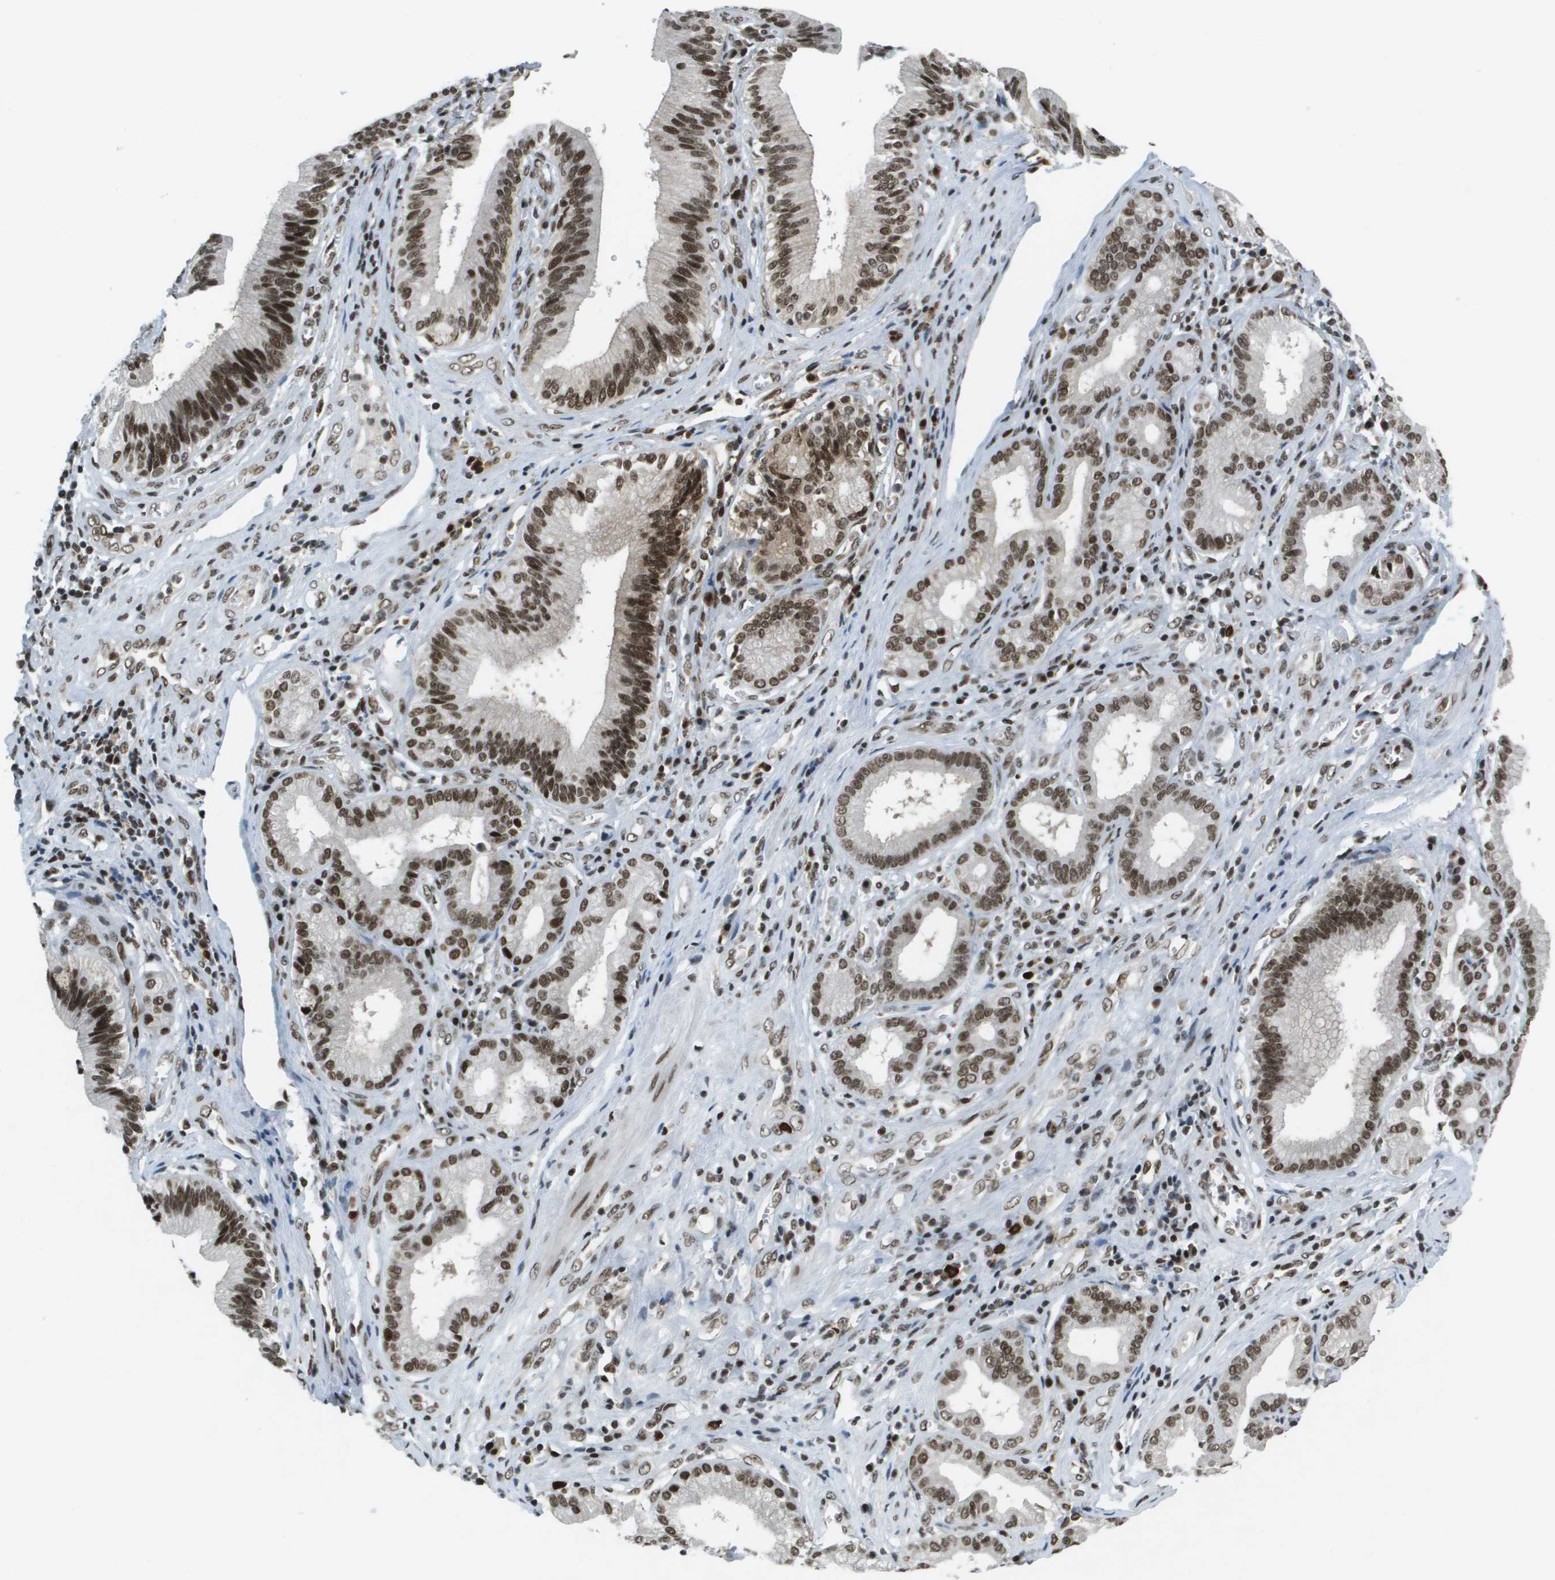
{"staining": {"intensity": "strong", "quantity": ">75%", "location": "nuclear"}, "tissue": "pancreatic cancer", "cell_type": "Tumor cells", "image_type": "cancer", "snomed": [{"axis": "morphology", "description": "Adenocarcinoma, NOS"}, {"axis": "topography", "description": "Pancreas"}], "caption": "High-magnification brightfield microscopy of pancreatic adenocarcinoma stained with DAB (brown) and counterstained with hematoxylin (blue). tumor cells exhibit strong nuclear expression is seen in about>75% of cells.", "gene": "IRF7", "patient": {"sex": "female", "age": 75}}